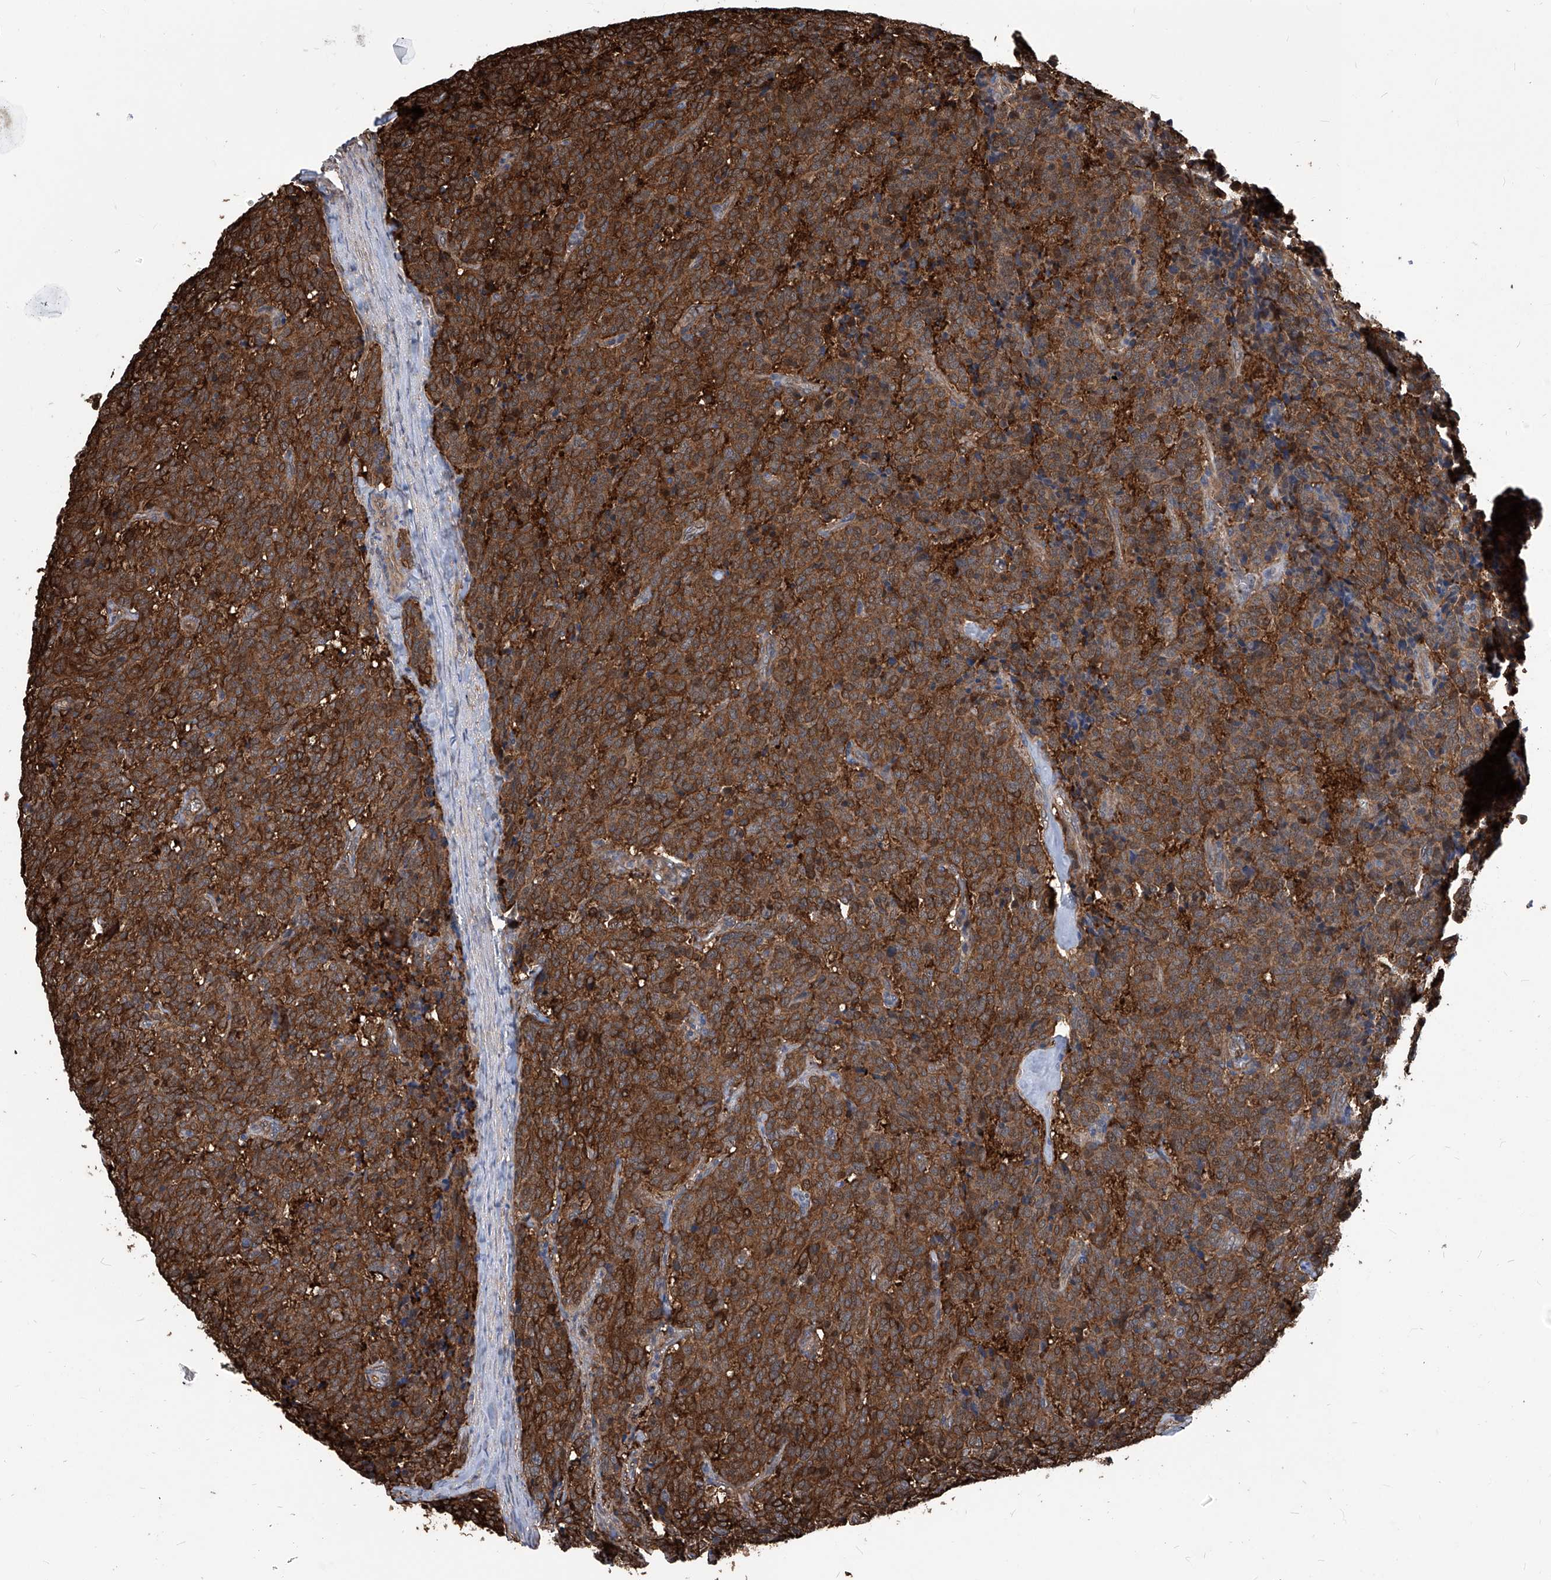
{"staining": {"intensity": "strong", "quantity": ">75%", "location": "cytoplasmic/membranous"}, "tissue": "carcinoid", "cell_type": "Tumor cells", "image_type": "cancer", "snomed": [{"axis": "morphology", "description": "Carcinoid, malignant, NOS"}, {"axis": "topography", "description": "Lung"}], "caption": "Strong cytoplasmic/membranous expression is identified in approximately >75% of tumor cells in carcinoid (malignant).", "gene": "PSMB1", "patient": {"sex": "female", "age": 46}}